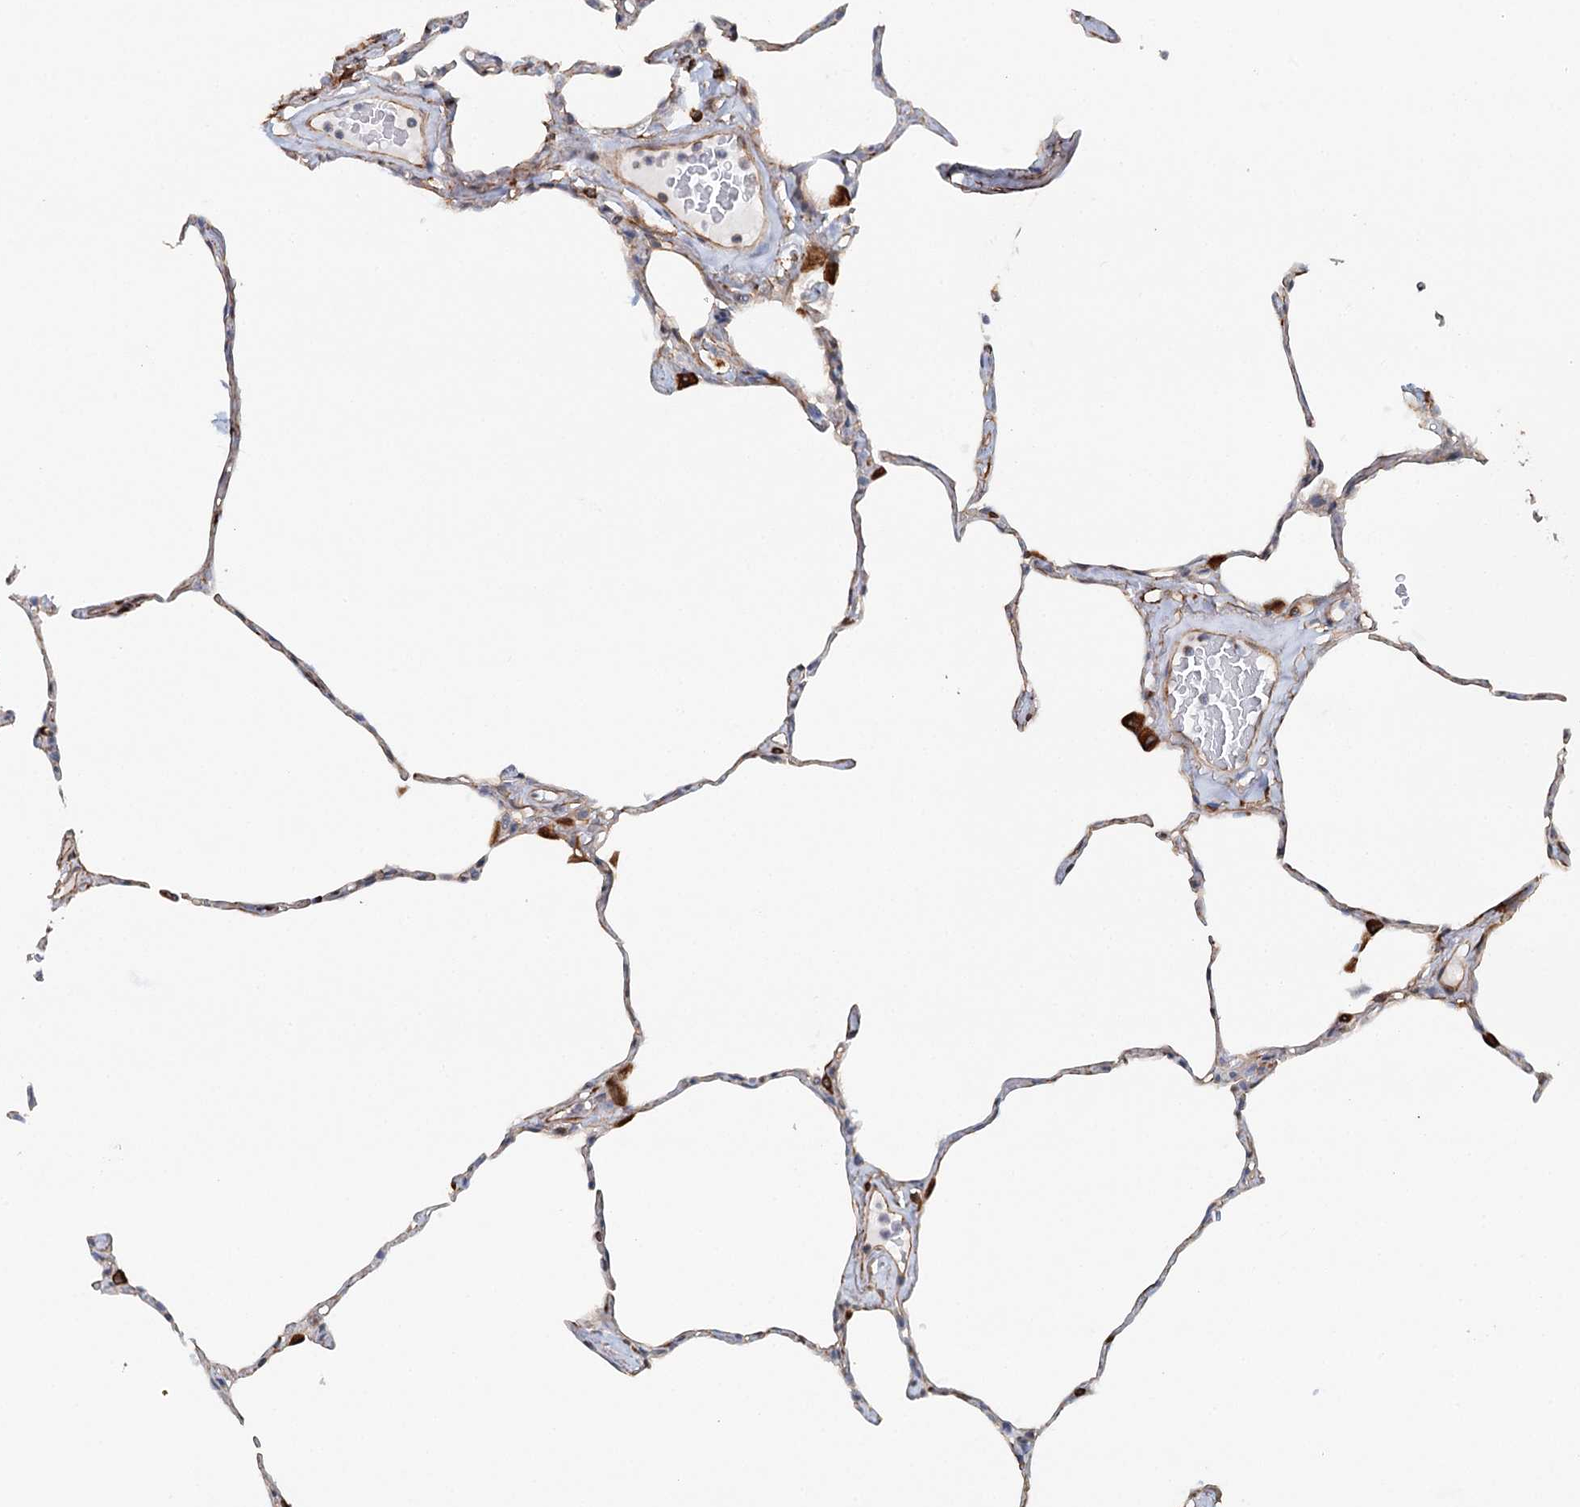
{"staining": {"intensity": "moderate", "quantity": "<25%", "location": "cytoplasmic/membranous"}, "tissue": "lung", "cell_type": "Alveolar cells", "image_type": "normal", "snomed": [{"axis": "morphology", "description": "Normal tissue, NOS"}, {"axis": "topography", "description": "Lung"}], "caption": "A photomicrograph showing moderate cytoplasmic/membranous expression in about <25% of alveolar cells in unremarkable lung, as visualized by brown immunohistochemical staining.", "gene": "SYNPO", "patient": {"sex": "male", "age": 65}}